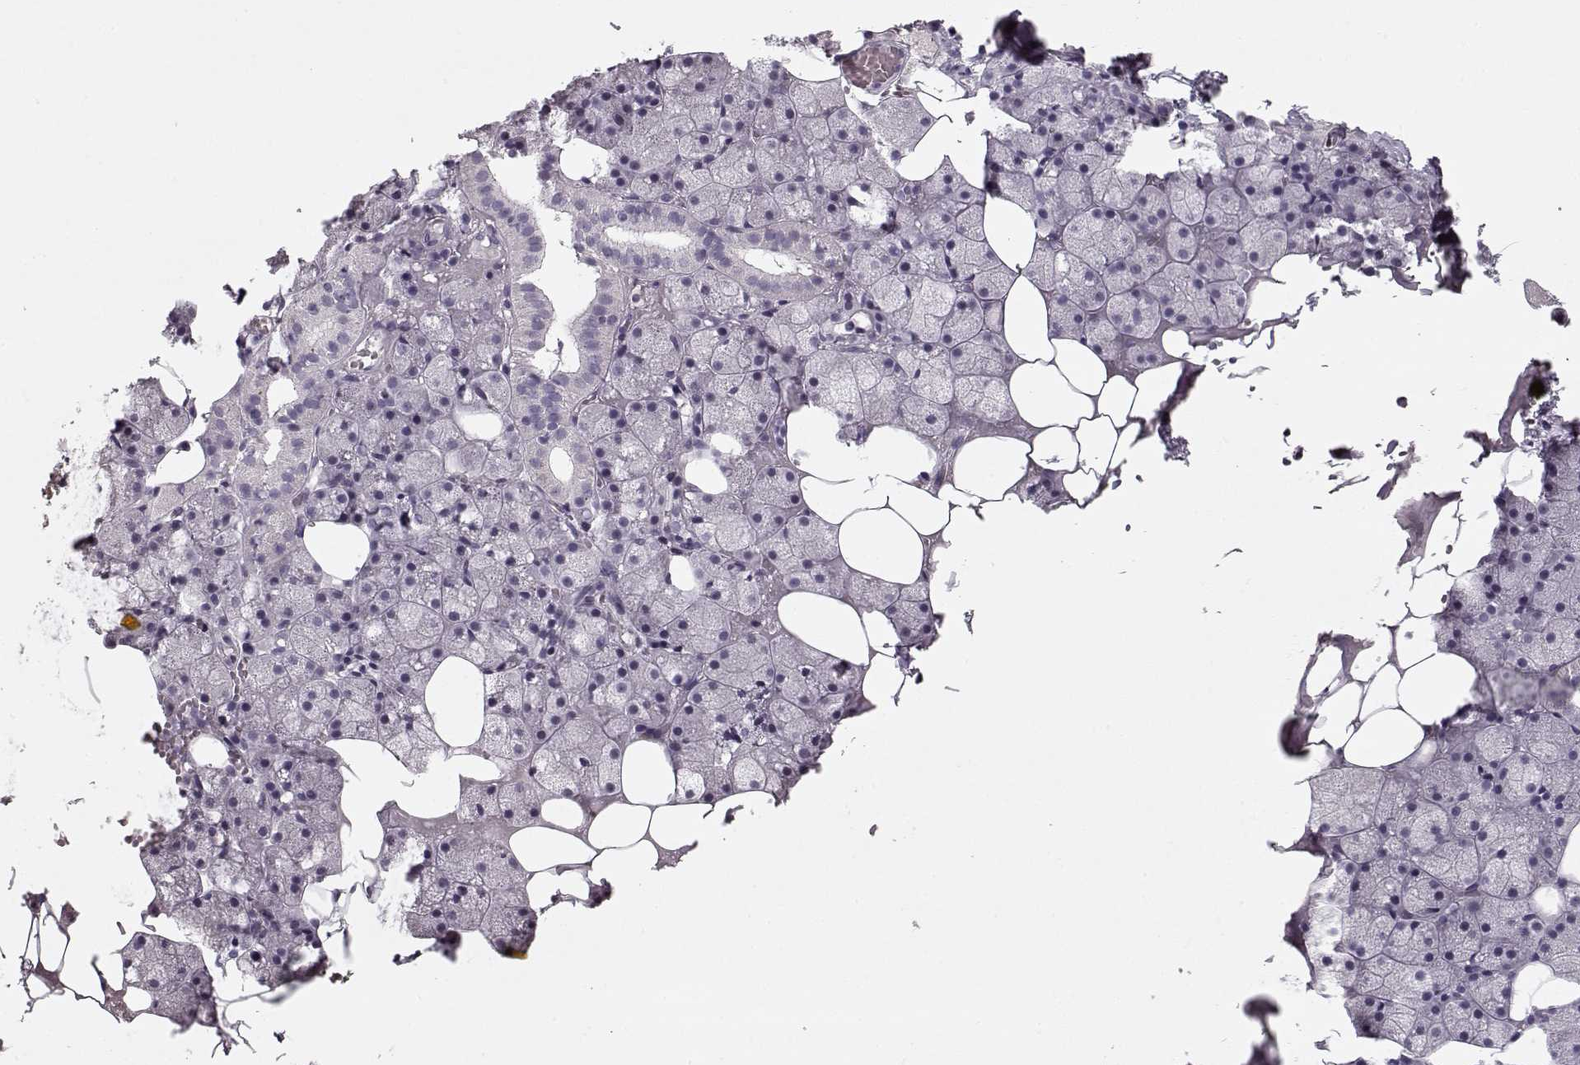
{"staining": {"intensity": "negative", "quantity": "none", "location": "none"}, "tissue": "salivary gland", "cell_type": "Glandular cells", "image_type": "normal", "snomed": [{"axis": "morphology", "description": "Normal tissue, NOS"}, {"axis": "topography", "description": "Salivary gland"}], "caption": "This is an IHC photomicrograph of benign human salivary gland. There is no expression in glandular cells.", "gene": "PNMT", "patient": {"sex": "male", "age": 38}}